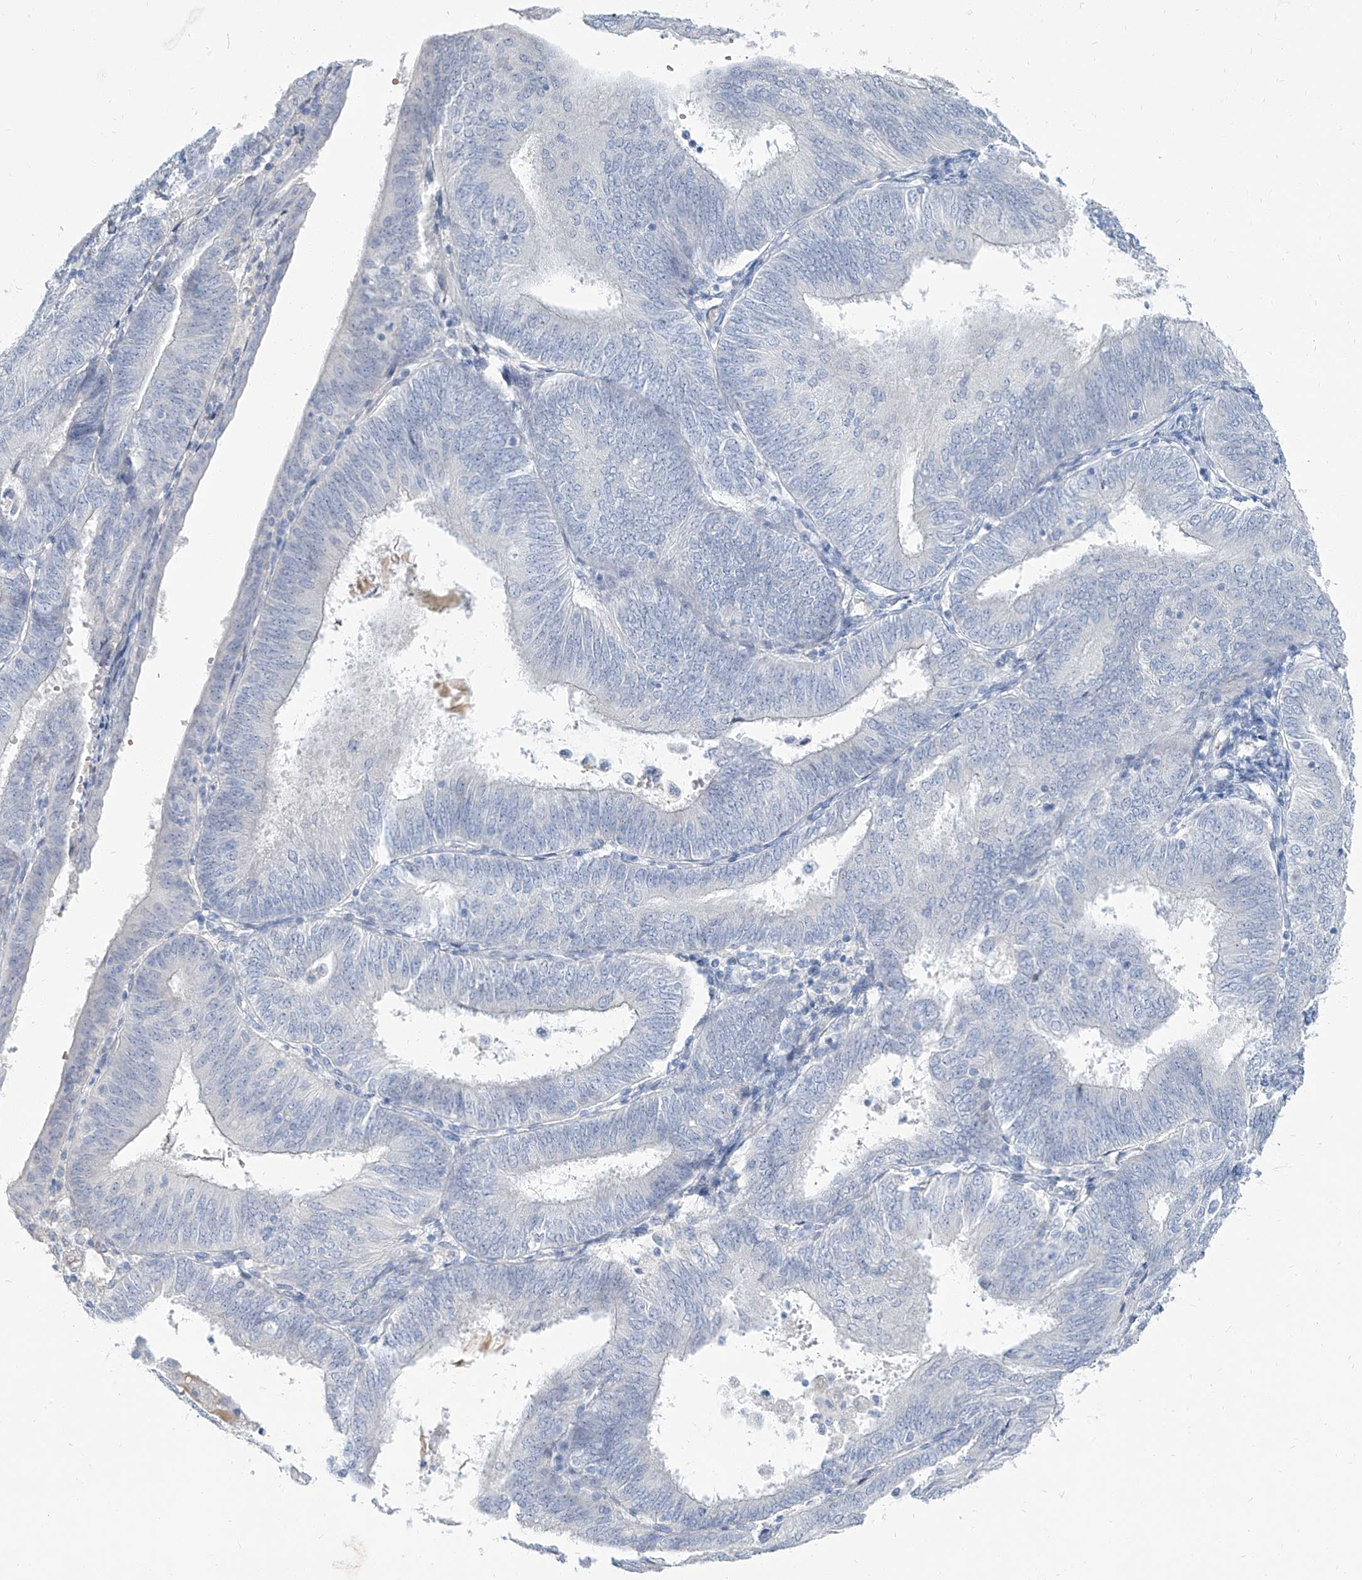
{"staining": {"intensity": "negative", "quantity": "none", "location": "none"}, "tissue": "endometrial cancer", "cell_type": "Tumor cells", "image_type": "cancer", "snomed": [{"axis": "morphology", "description": "Adenocarcinoma, NOS"}, {"axis": "topography", "description": "Endometrium"}], "caption": "A histopathology image of endometrial cancer (adenocarcinoma) stained for a protein demonstrates no brown staining in tumor cells.", "gene": "TXLNB", "patient": {"sex": "female", "age": 58}}